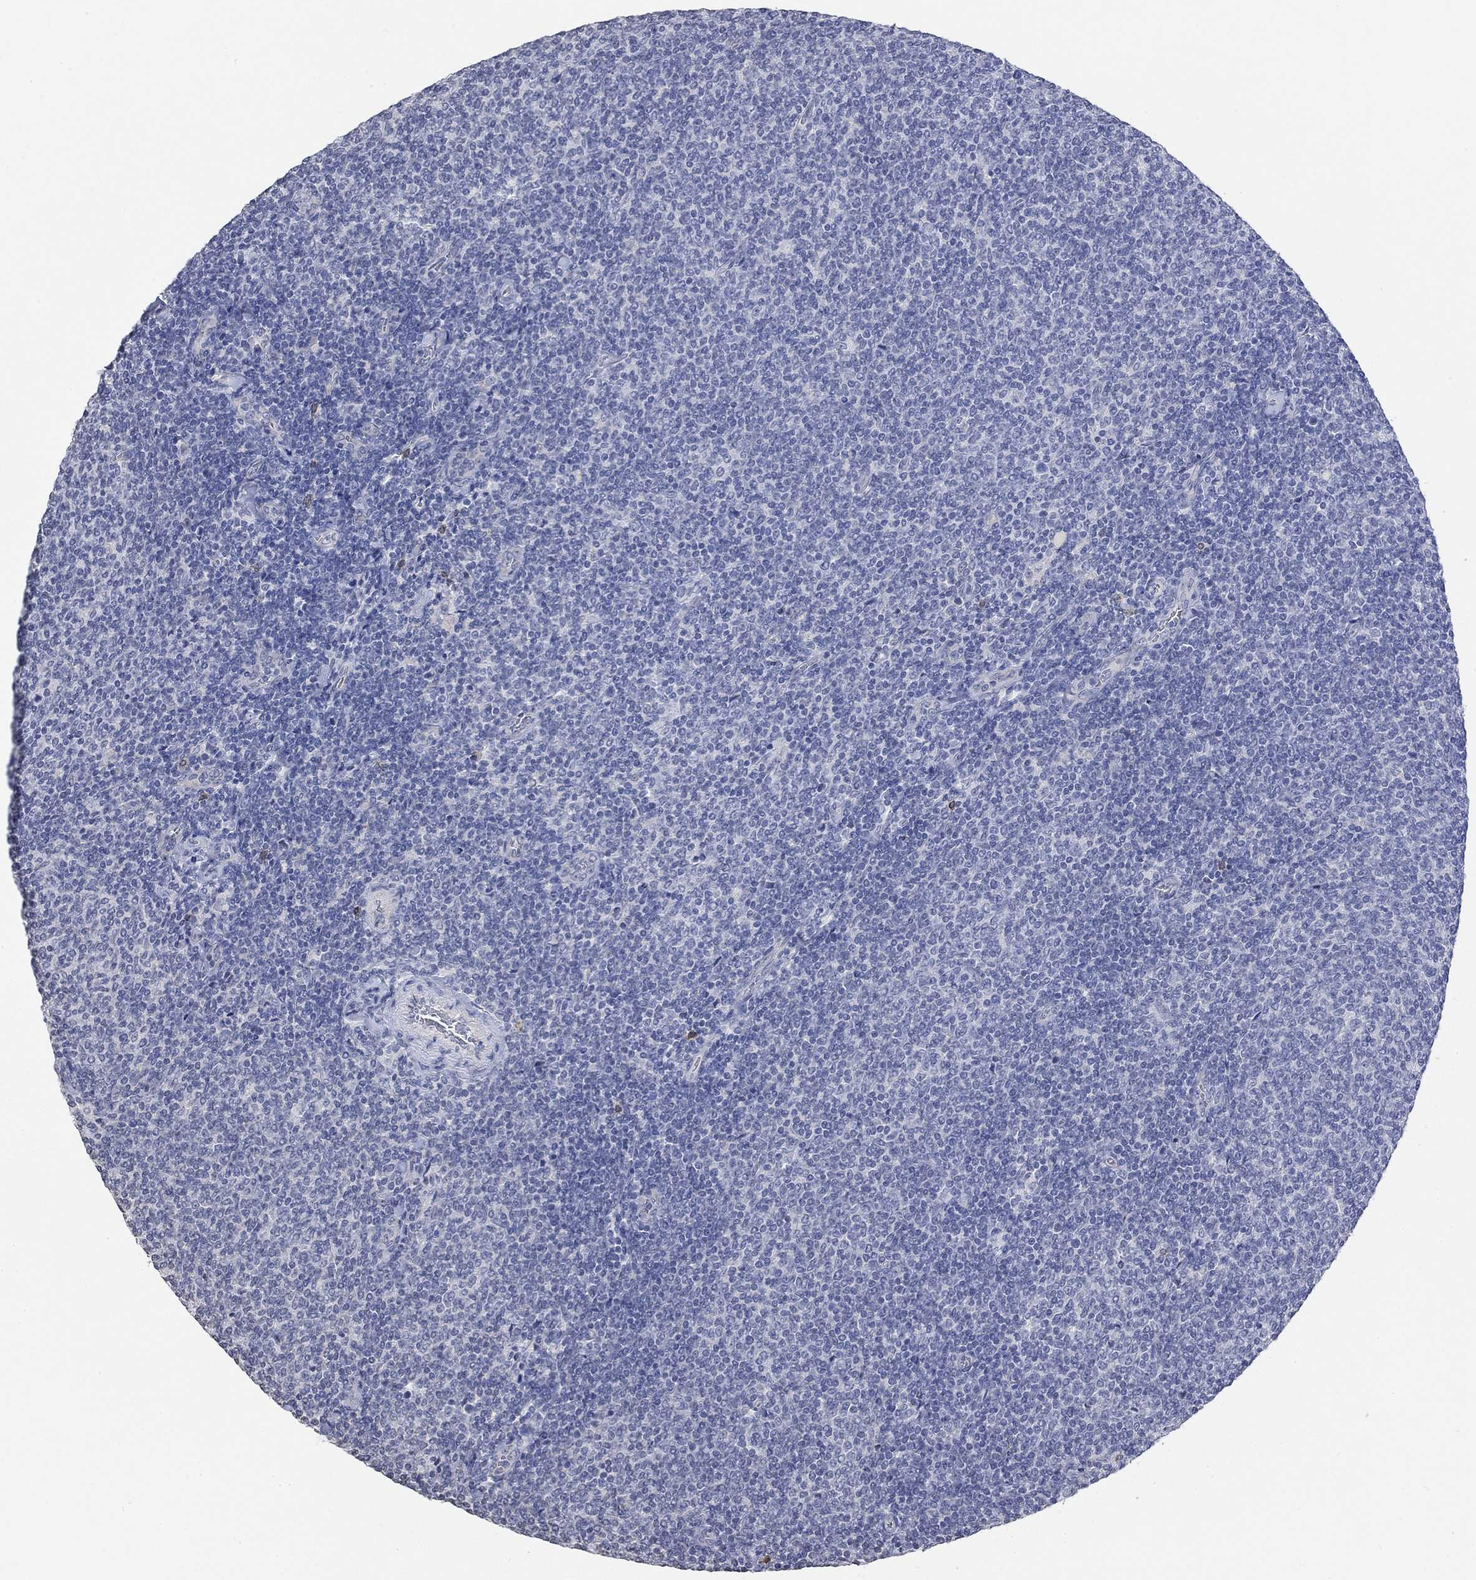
{"staining": {"intensity": "negative", "quantity": "none", "location": "none"}, "tissue": "lymphoma", "cell_type": "Tumor cells", "image_type": "cancer", "snomed": [{"axis": "morphology", "description": "Malignant lymphoma, non-Hodgkin's type, Low grade"}, {"axis": "topography", "description": "Lymph node"}], "caption": "Image shows no protein expression in tumor cells of lymphoma tissue.", "gene": "TMEM255A", "patient": {"sex": "male", "age": 52}}